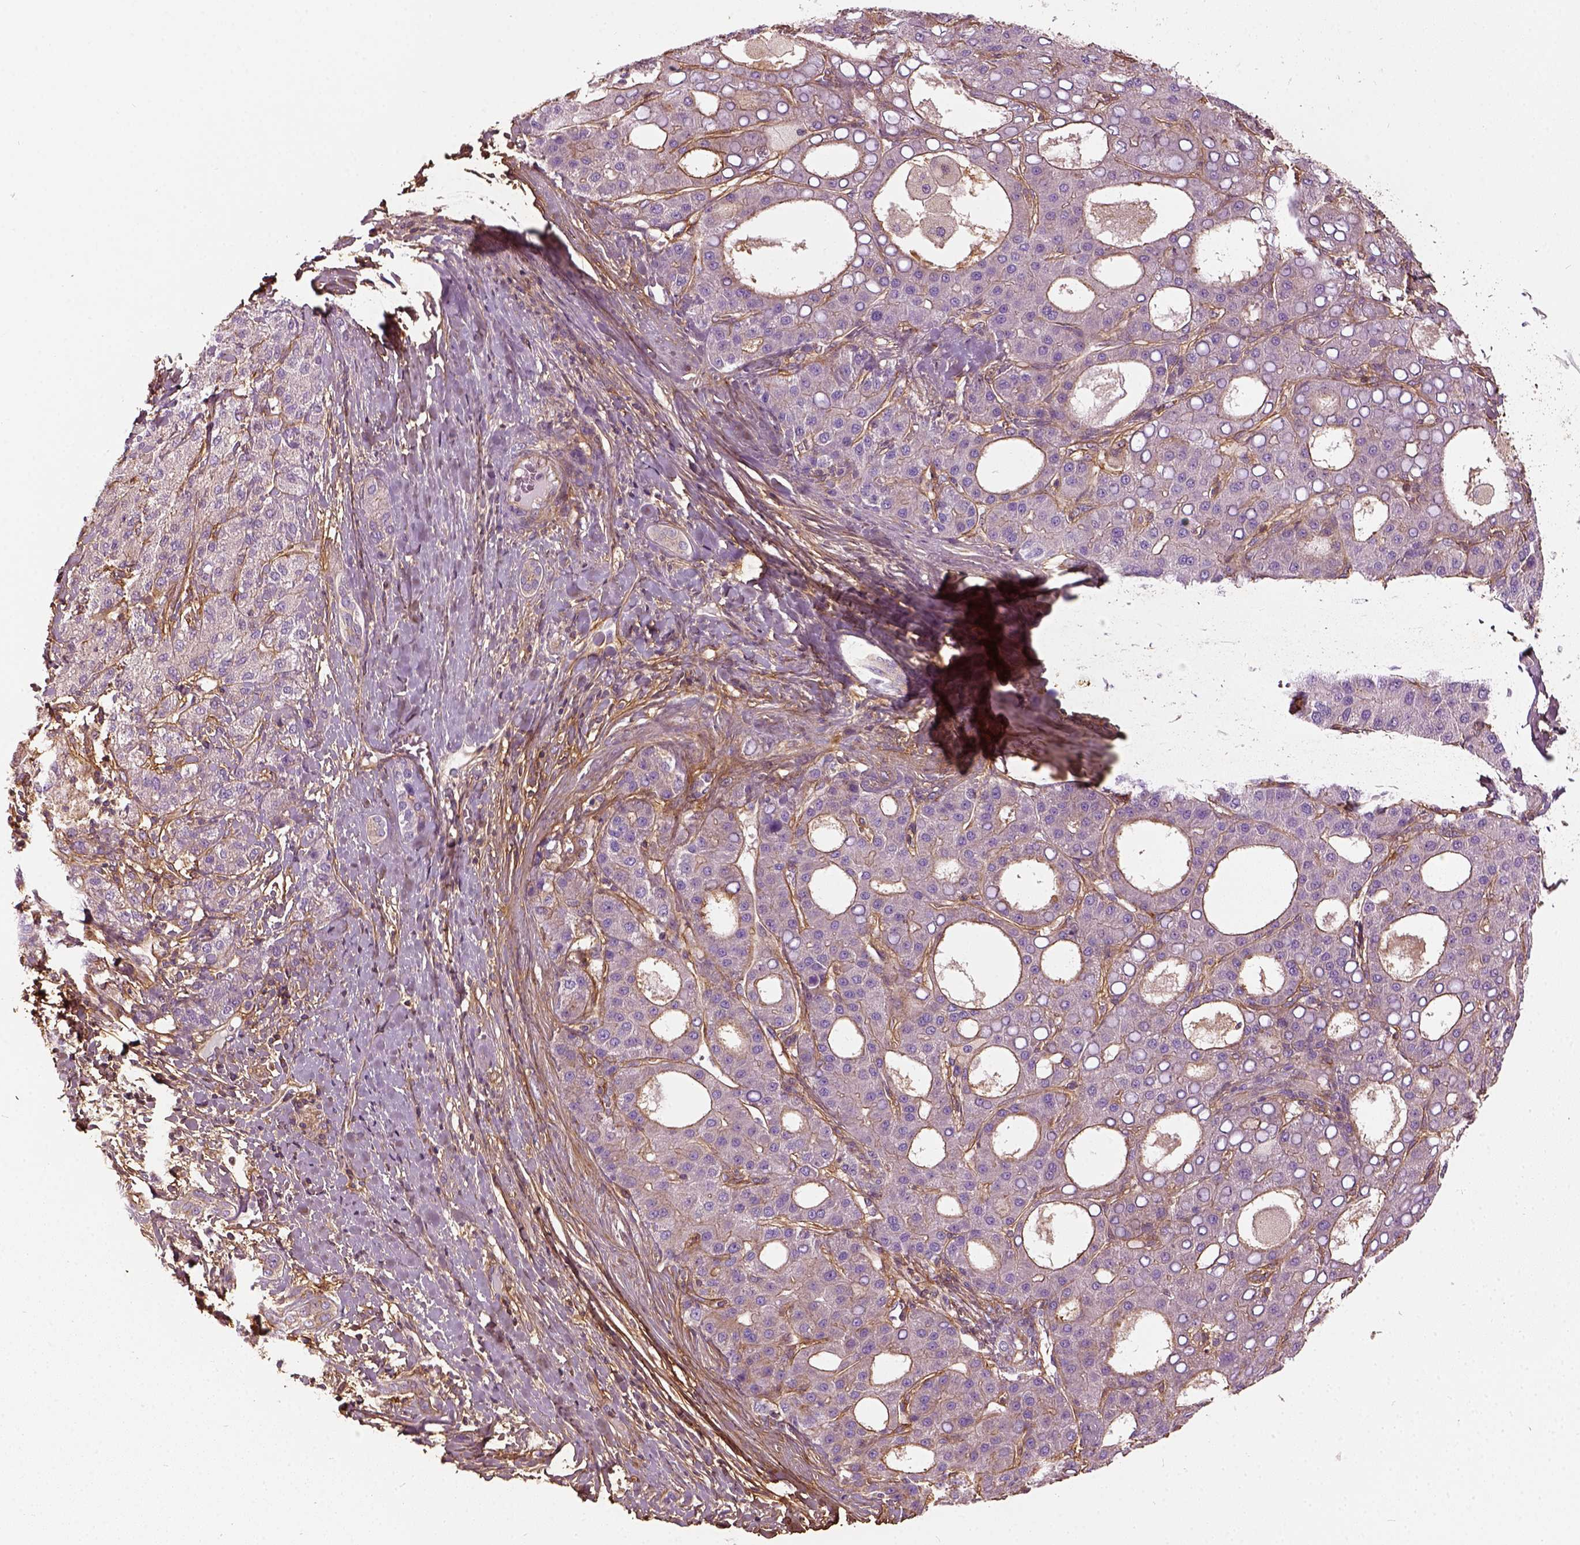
{"staining": {"intensity": "negative", "quantity": "none", "location": "none"}, "tissue": "liver cancer", "cell_type": "Tumor cells", "image_type": "cancer", "snomed": [{"axis": "morphology", "description": "Carcinoma, Hepatocellular, NOS"}, {"axis": "topography", "description": "Liver"}], "caption": "Immunohistochemistry (IHC) of hepatocellular carcinoma (liver) shows no positivity in tumor cells.", "gene": "COL6A2", "patient": {"sex": "male", "age": 65}}